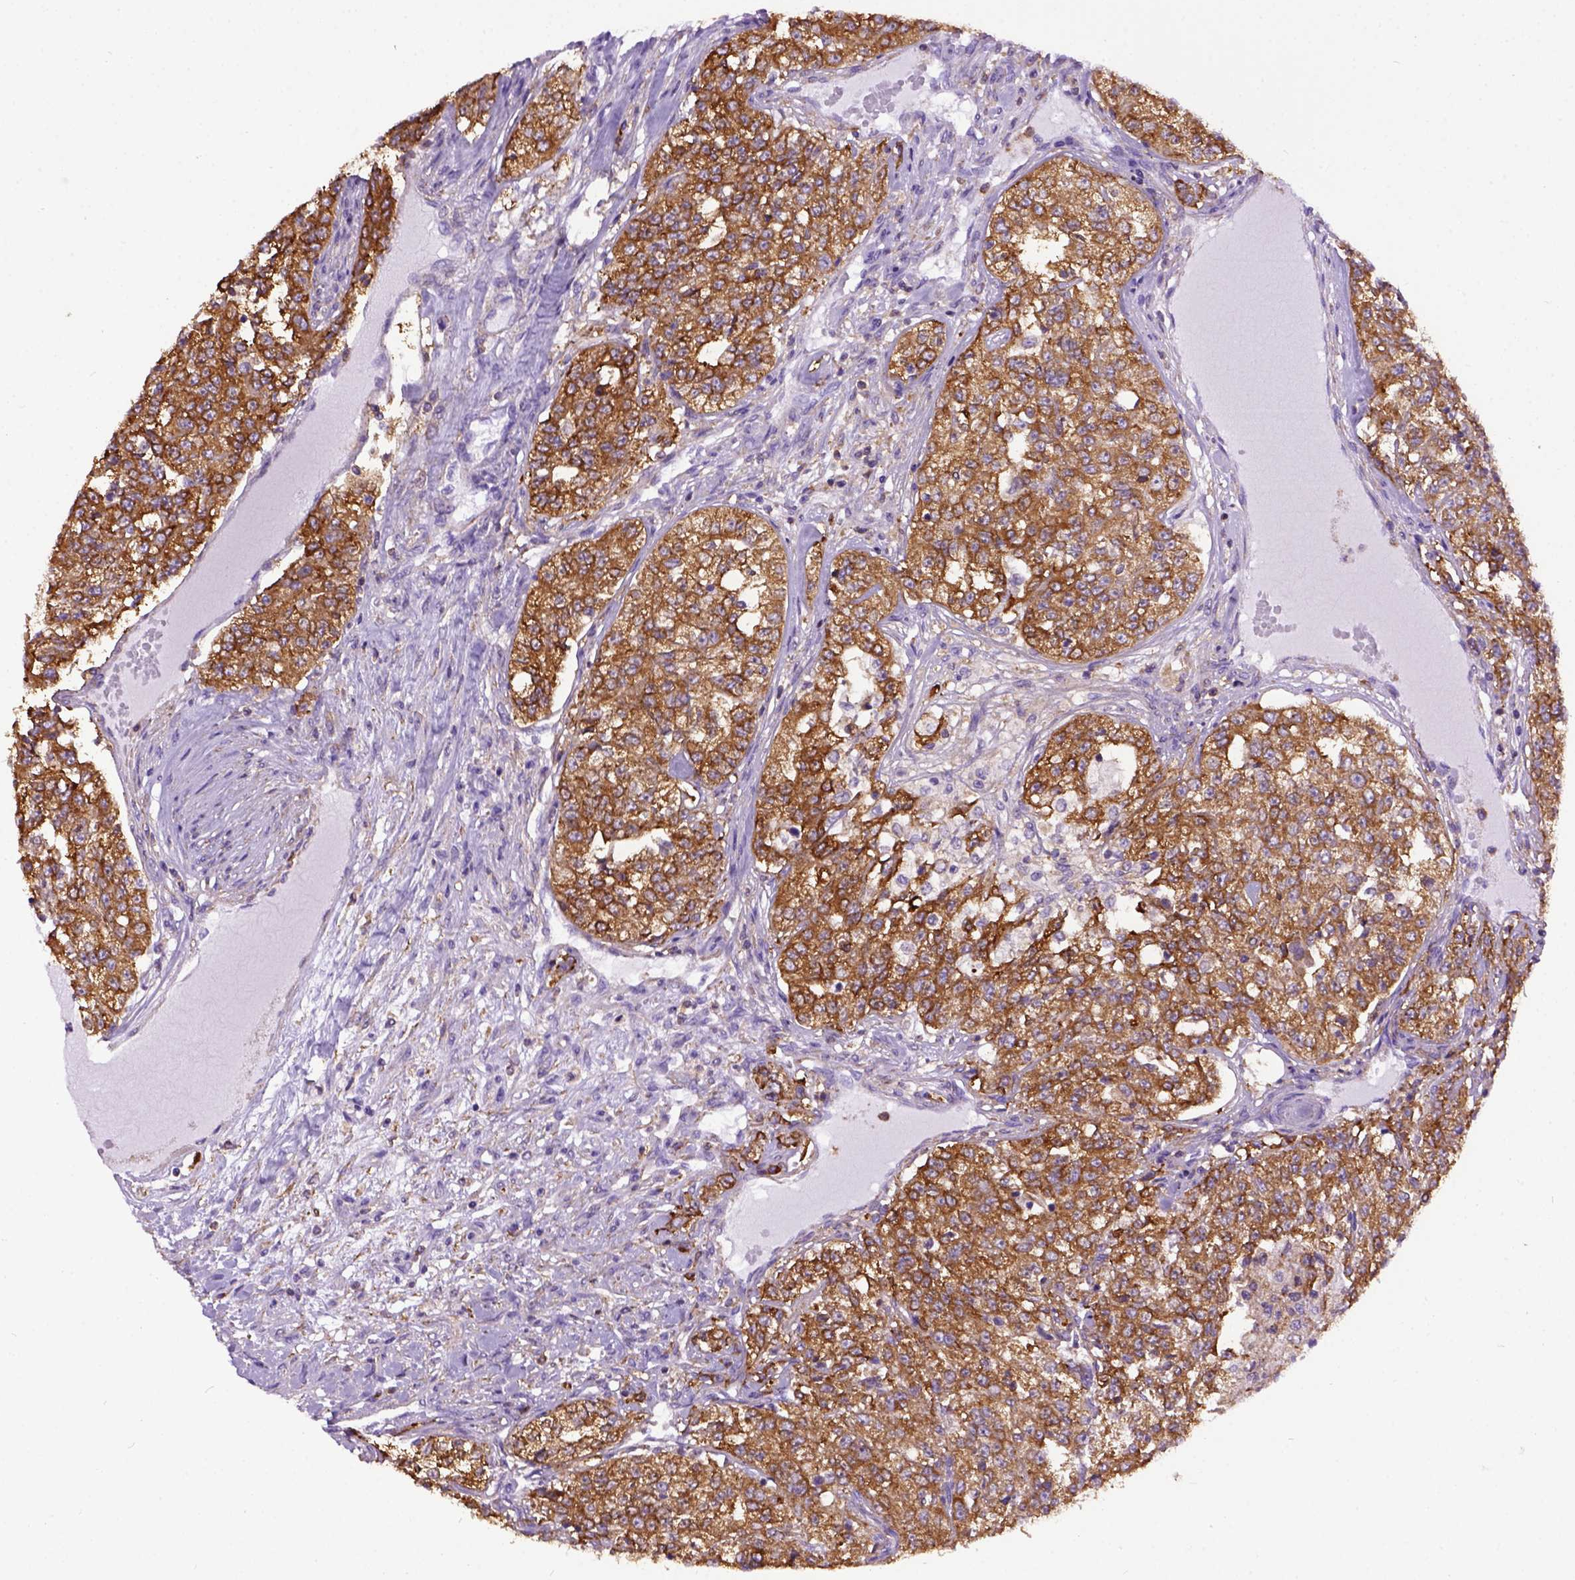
{"staining": {"intensity": "moderate", "quantity": ">75%", "location": "cytoplasmic/membranous"}, "tissue": "renal cancer", "cell_type": "Tumor cells", "image_type": "cancer", "snomed": [{"axis": "morphology", "description": "Adenocarcinoma, NOS"}, {"axis": "topography", "description": "Kidney"}], "caption": "Renal cancer (adenocarcinoma) stained with a brown dye demonstrates moderate cytoplasmic/membranous positive positivity in approximately >75% of tumor cells.", "gene": "MVP", "patient": {"sex": "female", "age": 63}}